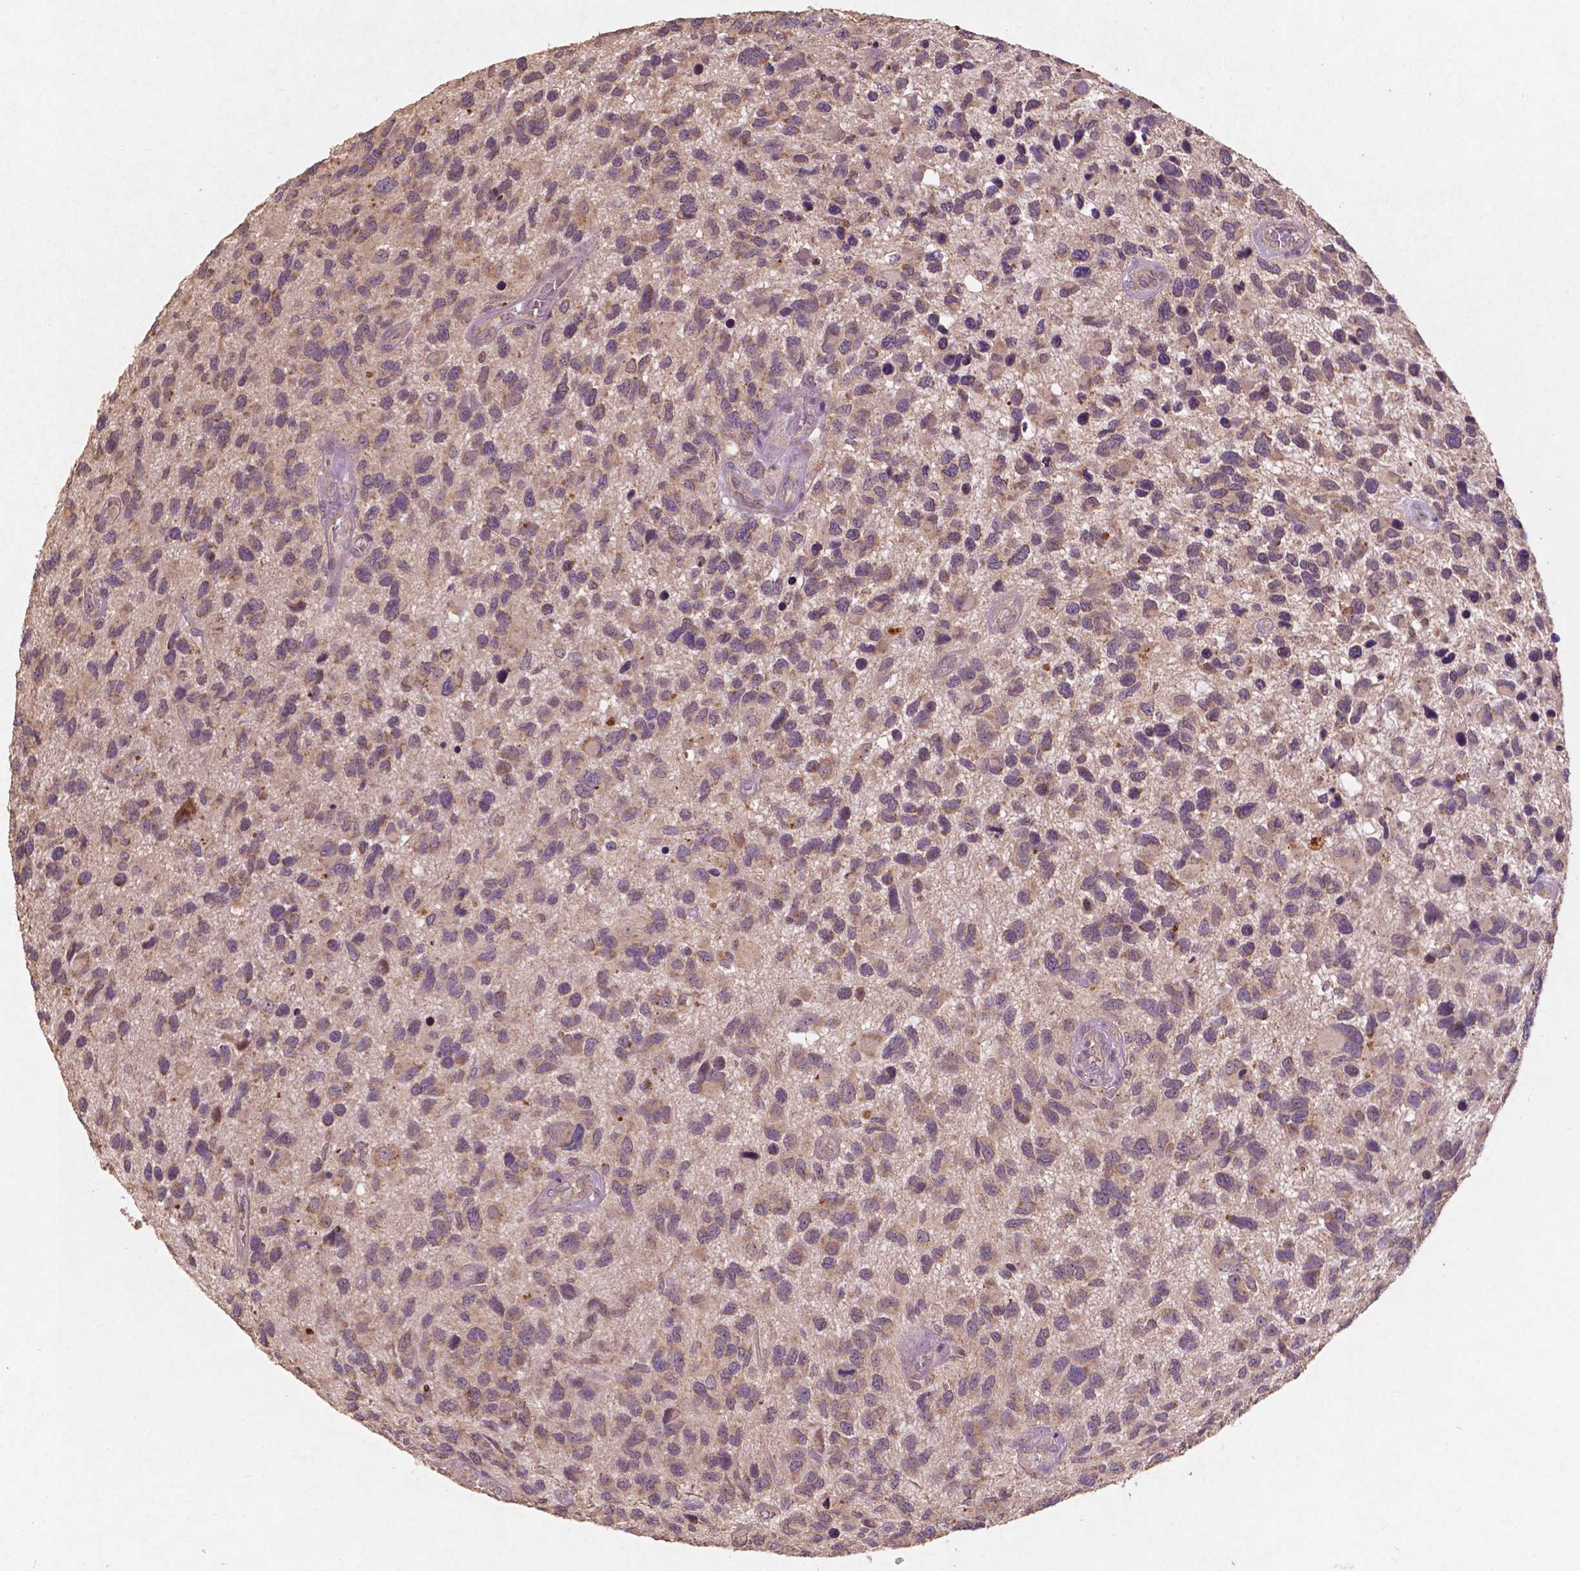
{"staining": {"intensity": "weak", "quantity": ">75%", "location": "cytoplasmic/membranous"}, "tissue": "glioma", "cell_type": "Tumor cells", "image_type": "cancer", "snomed": [{"axis": "morphology", "description": "Glioma, malignant, NOS"}, {"axis": "morphology", "description": "Glioma, malignant, High grade"}, {"axis": "topography", "description": "Brain"}], "caption": "Glioma was stained to show a protein in brown. There is low levels of weak cytoplasmic/membranous positivity in about >75% of tumor cells. (DAB (3,3'-diaminobenzidine) IHC, brown staining for protein, blue staining for nuclei).", "gene": "ST6GALNAC5", "patient": {"sex": "female", "age": 71}}